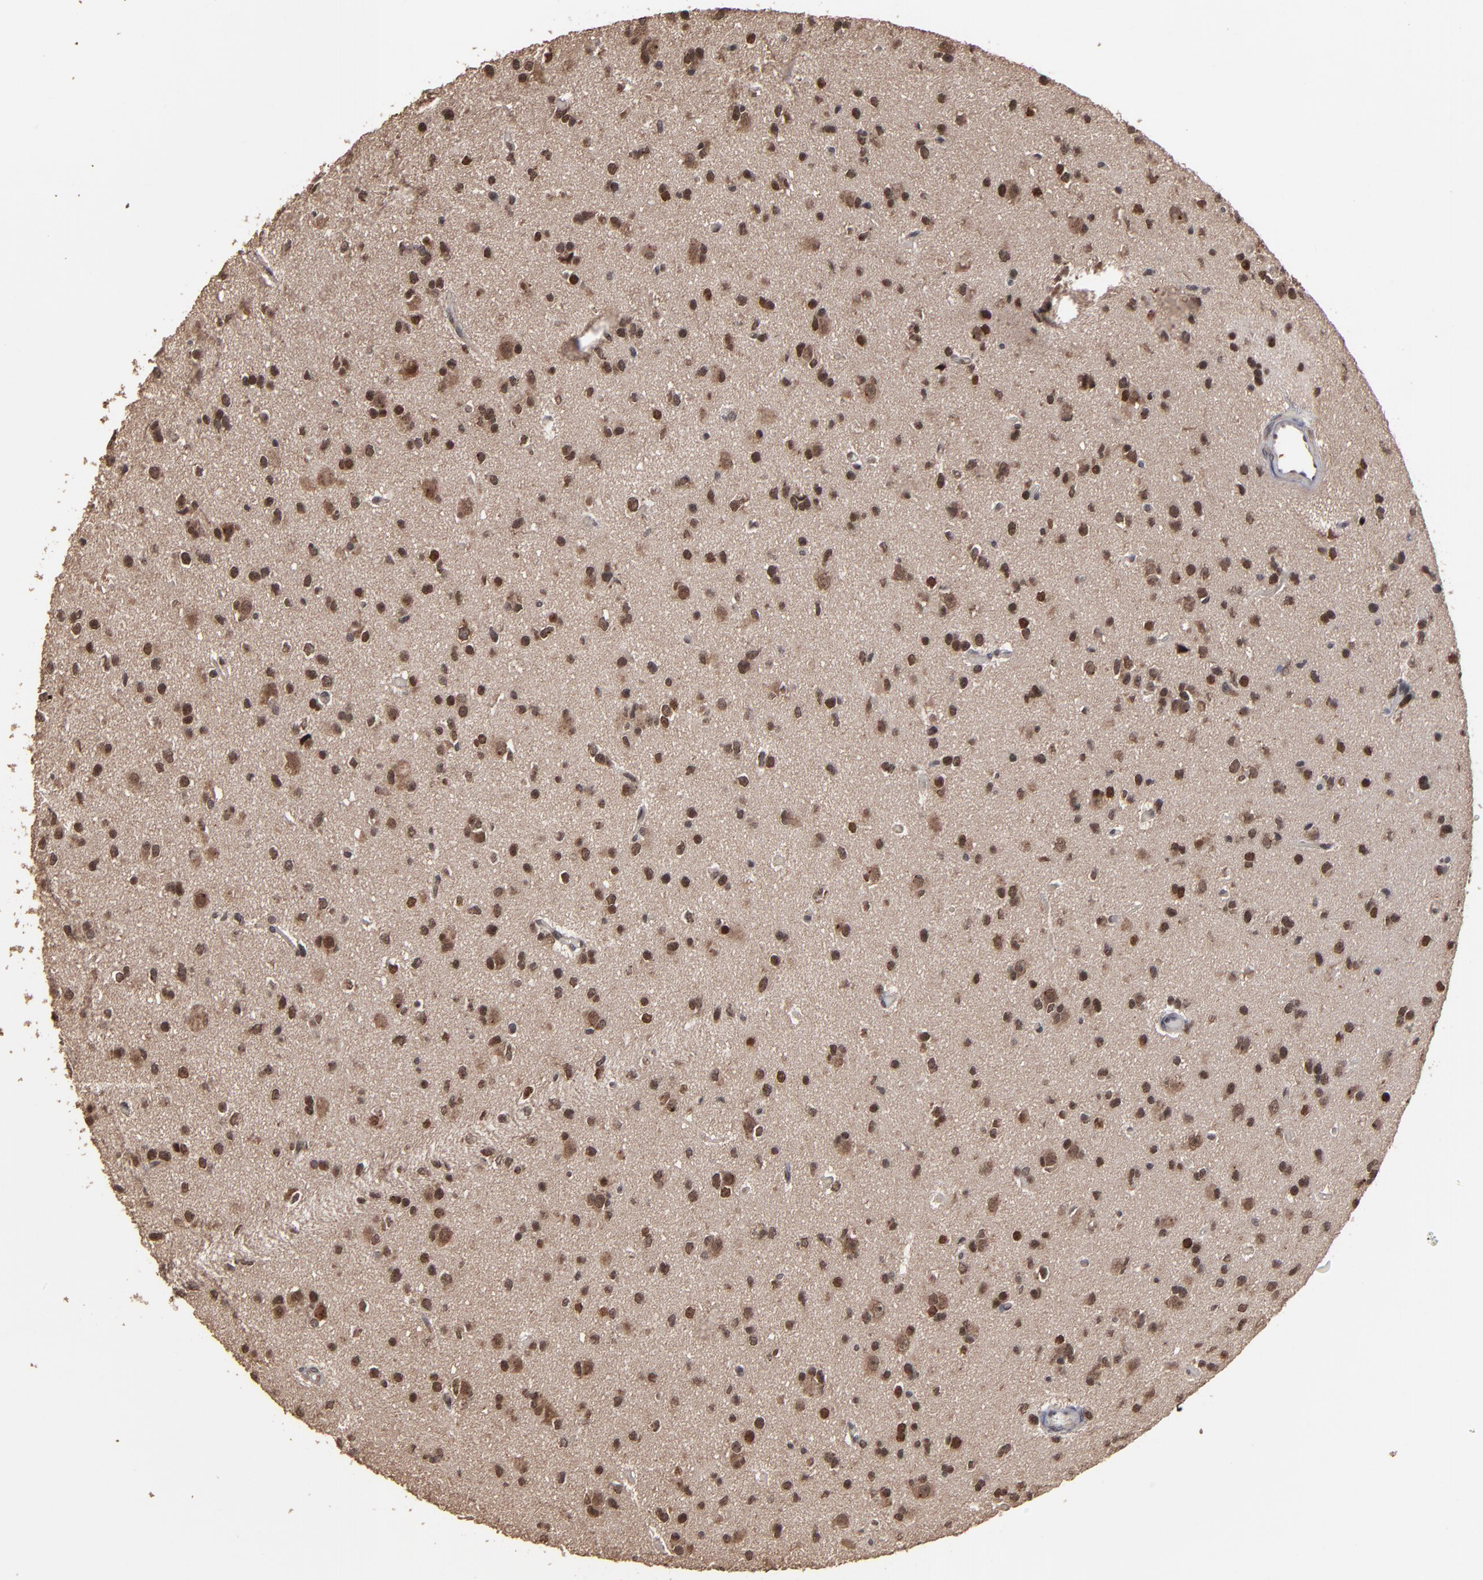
{"staining": {"intensity": "moderate", "quantity": ">75%", "location": "cytoplasmic/membranous,nuclear"}, "tissue": "glioma", "cell_type": "Tumor cells", "image_type": "cancer", "snomed": [{"axis": "morphology", "description": "Glioma, malignant, Low grade"}, {"axis": "topography", "description": "Brain"}], "caption": "Immunohistochemistry (IHC) image of neoplastic tissue: human glioma stained using immunohistochemistry (IHC) exhibits medium levels of moderate protein expression localized specifically in the cytoplasmic/membranous and nuclear of tumor cells, appearing as a cytoplasmic/membranous and nuclear brown color.", "gene": "NXF2B", "patient": {"sex": "male", "age": 42}}